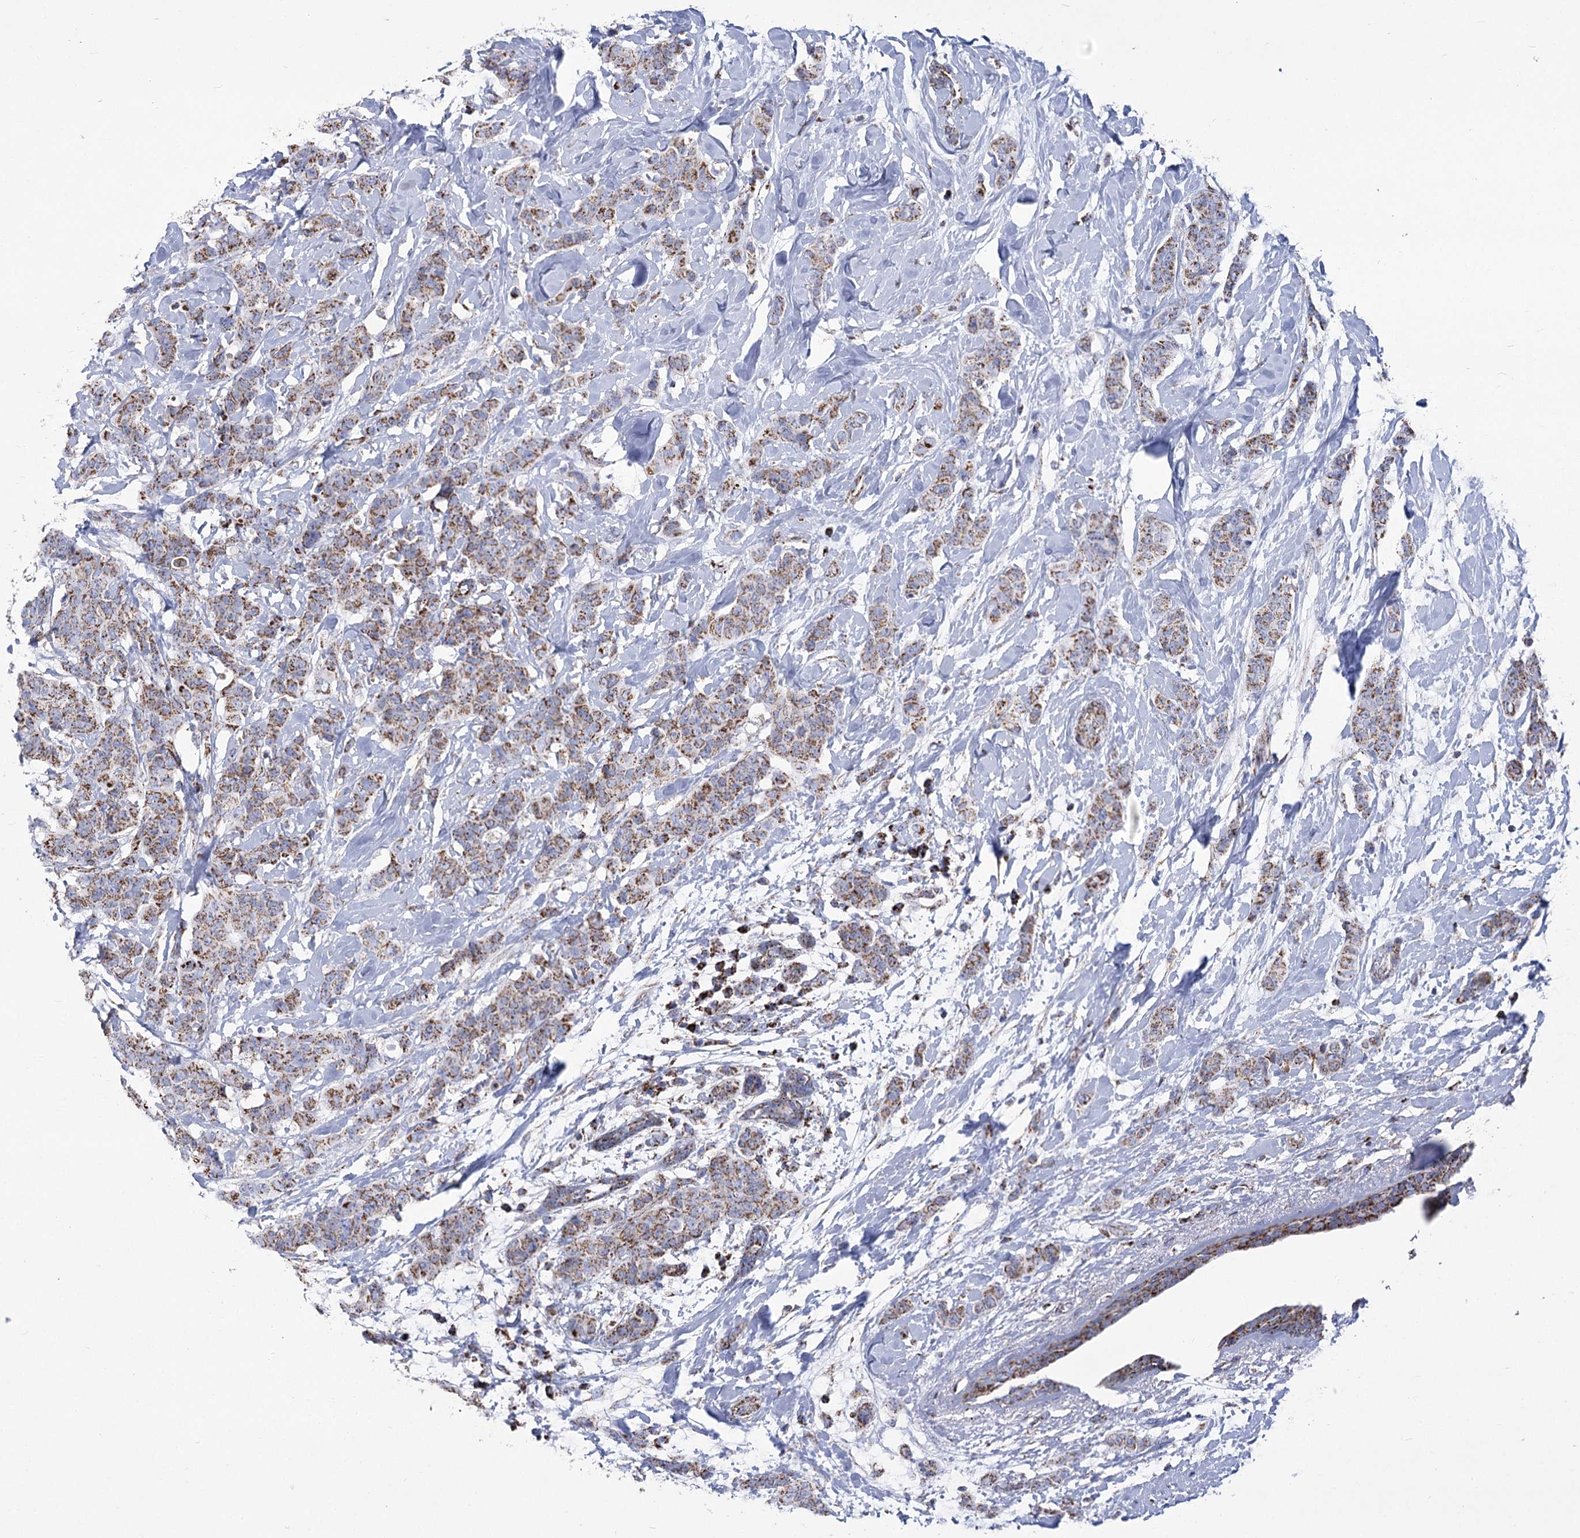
{"staining": {"intensity": "moderate", "quantity": ">75%", "location": "cytoplasmic/membranous"}, "tissue": "breast cancer", "cell_type": "Tumor cells", "image_type": "cancer", "snomed": [{"axis": "morphology", "description": "Normal tissue, NOS"}, {"axis": "morphology", "description": "Duct carcinoma"}, {"axis": "topography", "description": "Breast"}], "caption": "Protein staining of invasive ductal carcinoma (breast) tissue exhibits moderate cytoplasmic/membranous expression in approximately >75% of tumor cells.", "gene": "PDHB", "patient": {"sex": "female", "age": 40}}